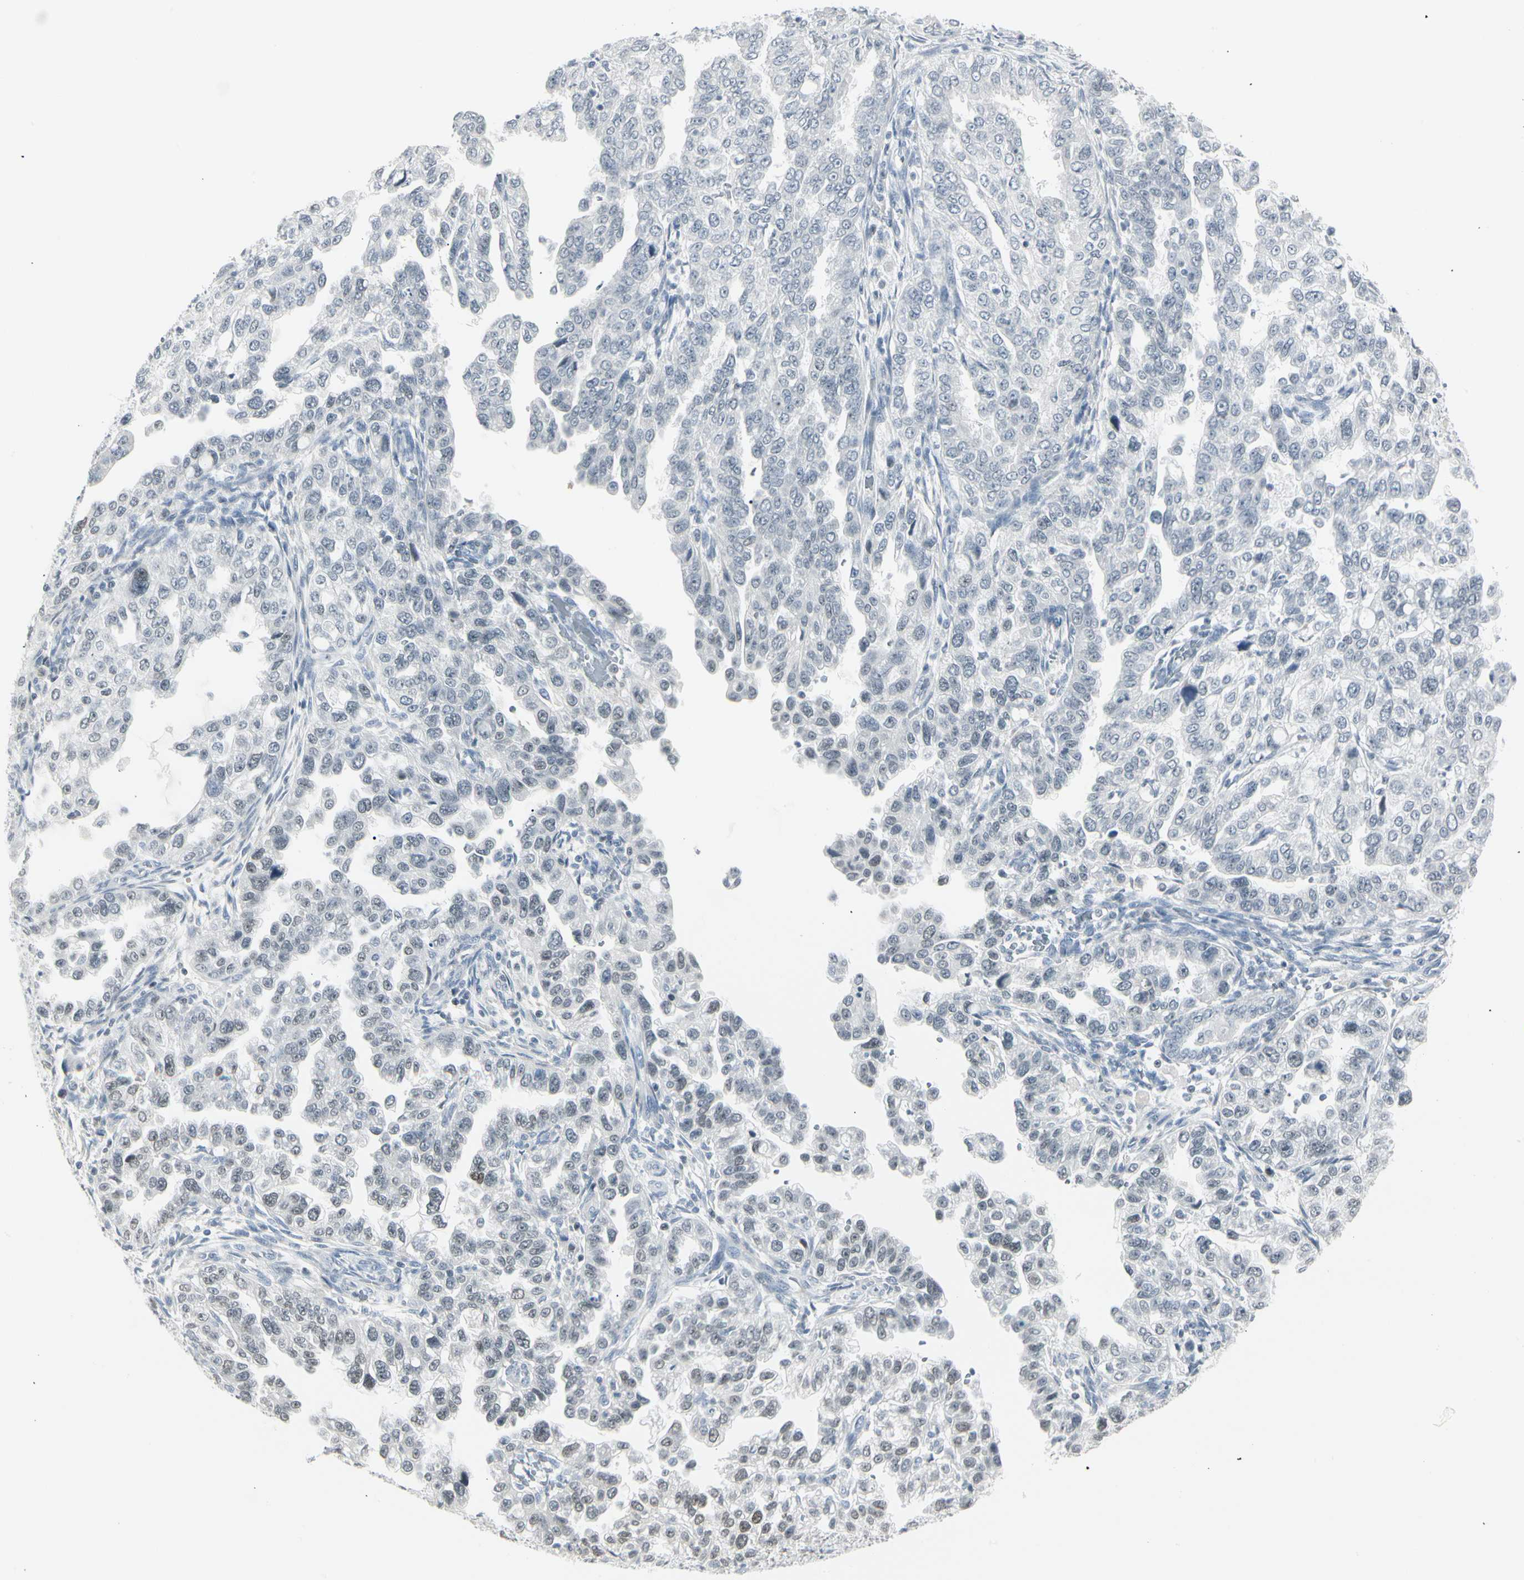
{"staining": {"intensity": "negative", "quantity": "none", "location": "none"}, "tissue": "endometrial cancer", "cell_type": "Tumor cells", "image_type": "cancer", "snomed": [{"axis": "morphology", "description": "Adenocarcinoma, NOS"}, {"axis": "topography", "description": "Endometrium"}], "caption": "An immunohistochemistry (IHC) histopathology image of endometrial cancer is shown. There is no staining in tumor cells of endometrial cancer. (IHC, brightfield microscopy, high magnification).", "gene": "ZBTB7B", "patient": {"sex": "female", "age": 85}}